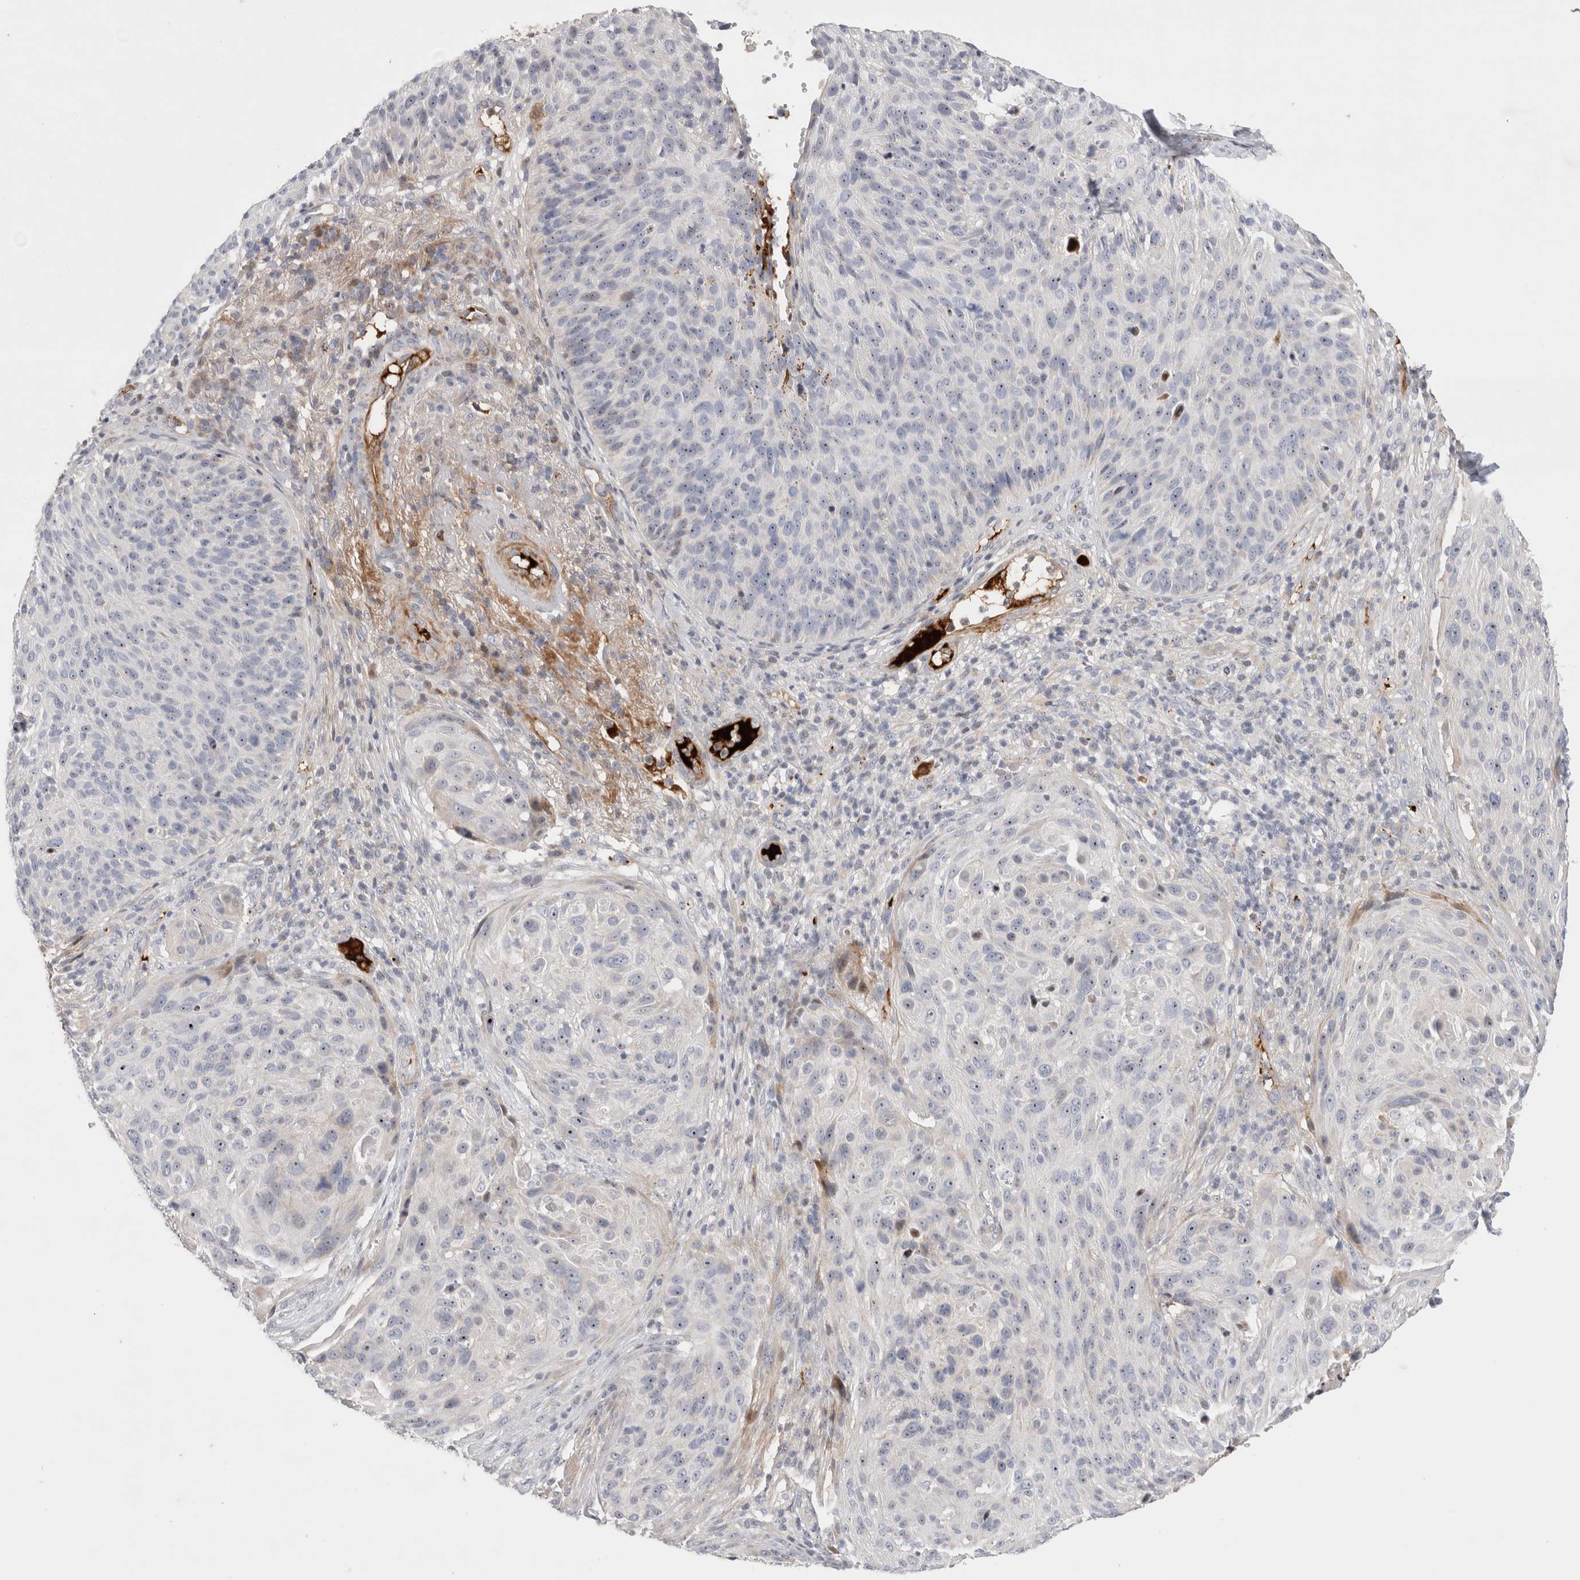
{"staining": {"intensity": "negative", "quantity": "none", "location": "none"}, "tissue": "cervical cancer", "cell_type": "Tumor cells", "image_type": "cancer", "snomed": [{"axis": "morphology", "description": "Squamous cell carcinoma, NOS"}, {"axis": "topography", "description": "Cervix"}], "caption": "This is an IHC micrograph of human cervical squamous cell carcinoma. There is no staining in tumor cells.", "gene": "ECHDC2", "patient": {"sex": "female", "age": 74}}